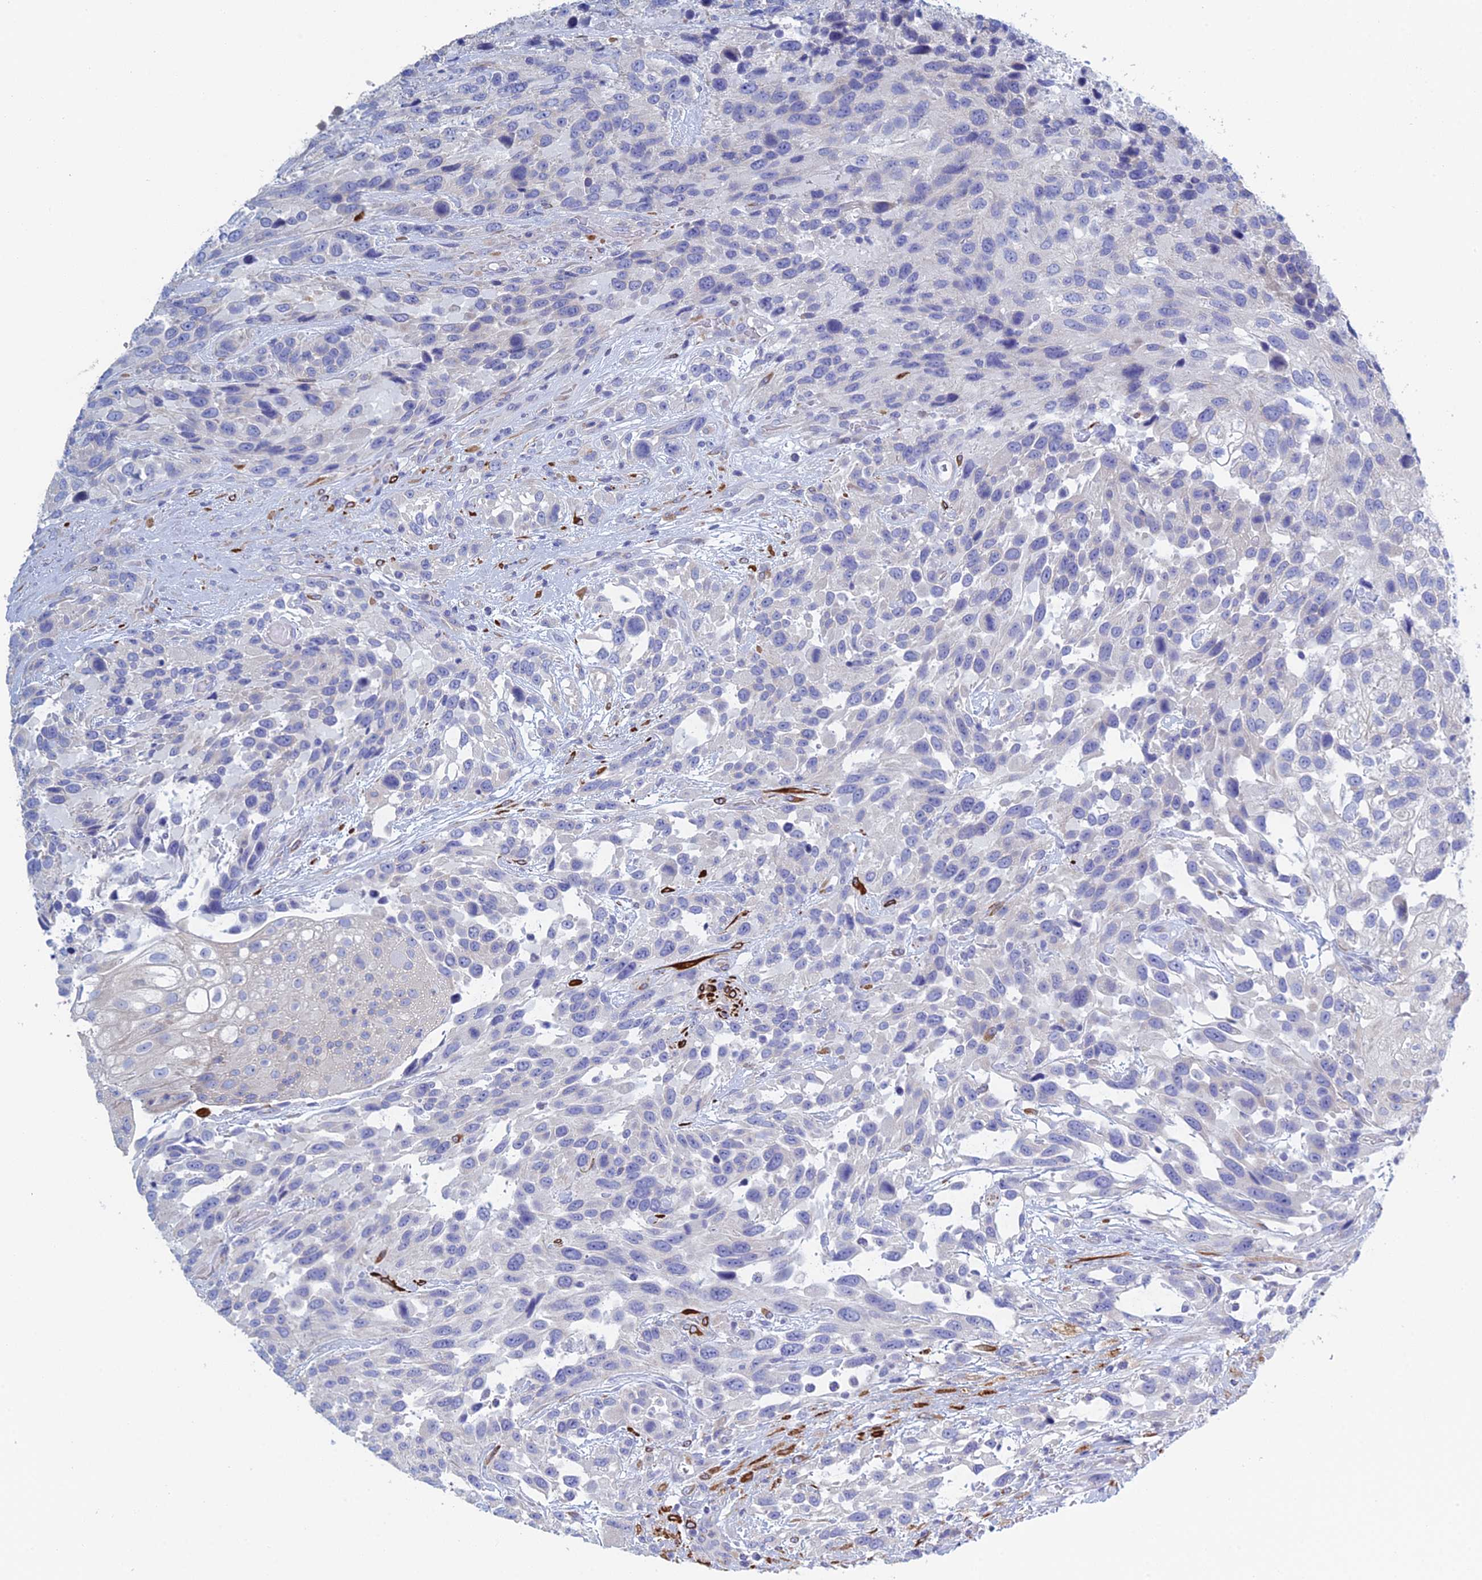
{"staining": {"intensity": "negative", "quantity": "none", "location": "none"}, "tissue": "urothelial cancer", "cell_type": "Tumor cells", "image_type": "cancer", "snomed": [{"axis": "morphology", "description": "Urothelial carcinoma, High grade"}, {"axis": "topography", "description": "Urinary bladder"}], "caption": "Immunohistochemical staining of high-grade urothelial carcinoma reveals no significant positivity in tumor cells.", "gene": "PCDHA8", "patient": {"sex": "female", "age": 70}}